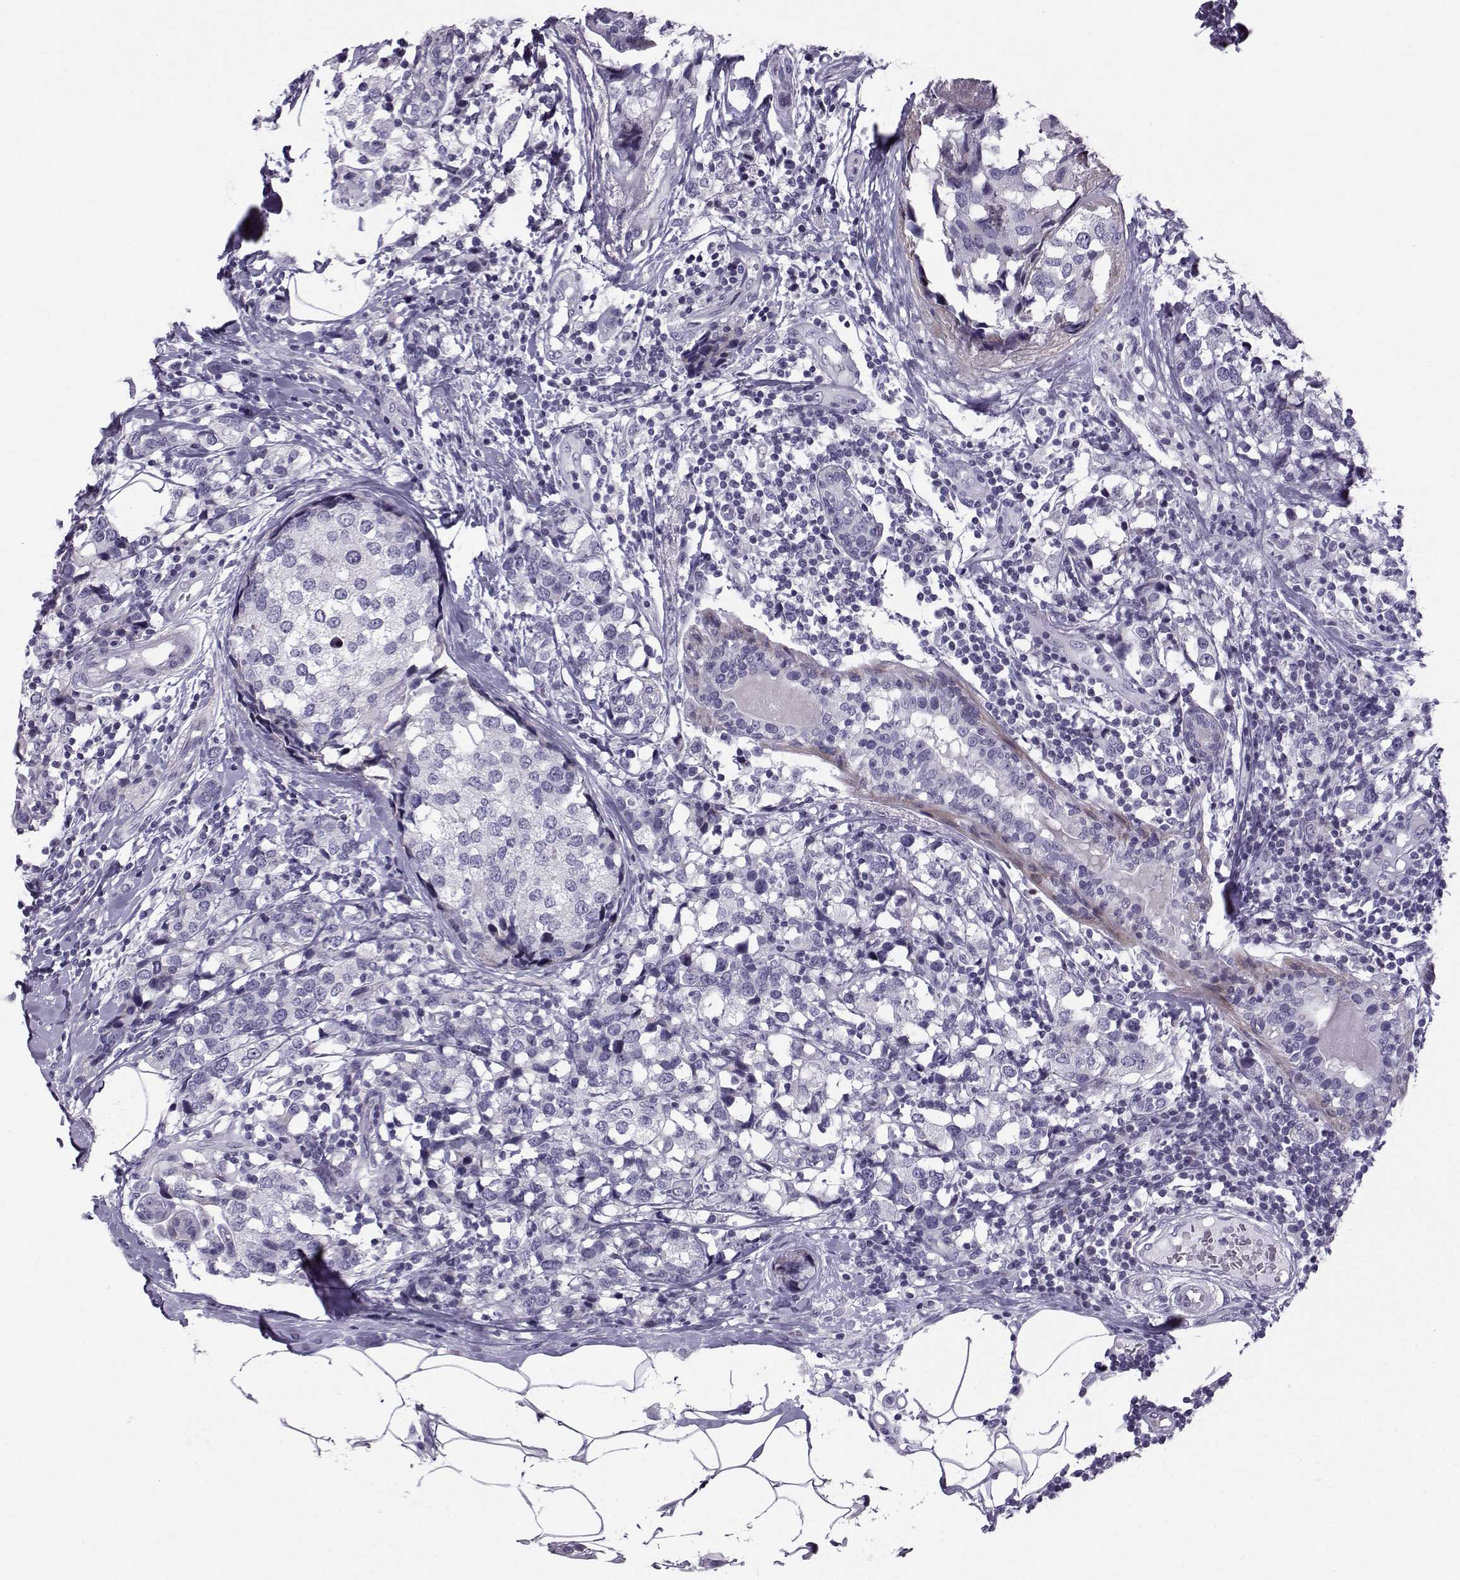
{"staining": {"intensity": "negative", "quantity": "none", "location": "none"}, "tissue": "breast cancer", "cell_type": "Tumor cells", "image_type": "cancer", "snomed": [{"axis": "morphology", "description": "Lobular carcinoma"}, {"axis": "topography", "description": "Breast"}], "caption": "Immunohistochemistry photomicrograph of human breast cancer (lobular carcinoma) stained for a protein (brown), which demonstrates no expression in tumor cells.", "gene": "DMRT3", "patient": {"sex": "female", "age": 59}}